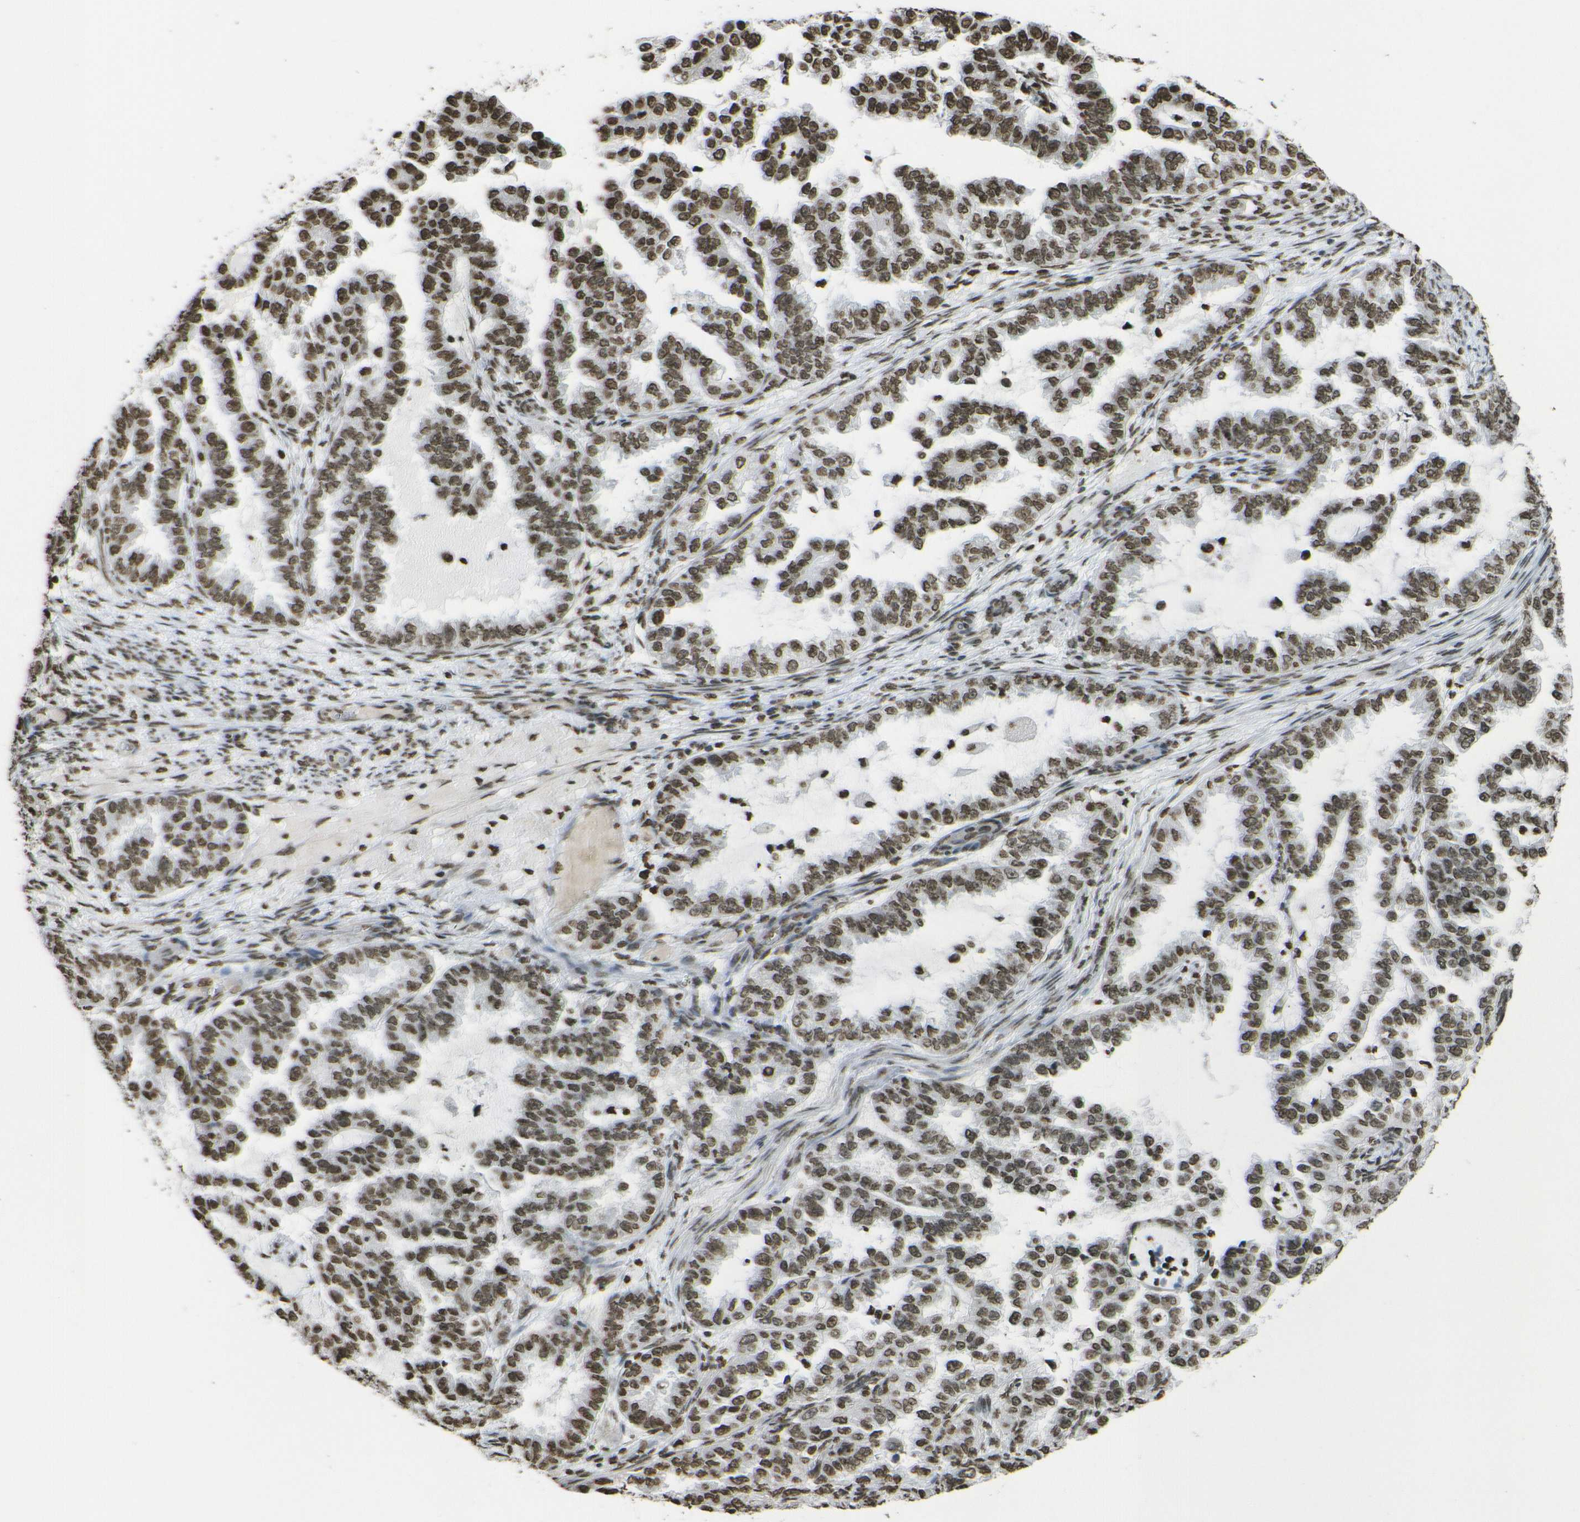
{"staining": {"intensity": "moderate", "quantity": ">75%", "location": "nuclear"}, "tissue": "endometrial cancer", "cell_type": "Tumor cells", "image_type": "cancer", "snomed": [{"axis": "morphology", "description": "Adenocarcinoma, NOS"}, {"axis": "topography", "description": "Endometrium"}], "caption": "A micrograph showing moderate nuclear positivity in approximately >75% of tumor cells in adenocarcinoma (endometrial), as visualized by brown immunohistochemical staining.", "gene": "H4C16", "patient": {"sex": "female", "age": 85}}